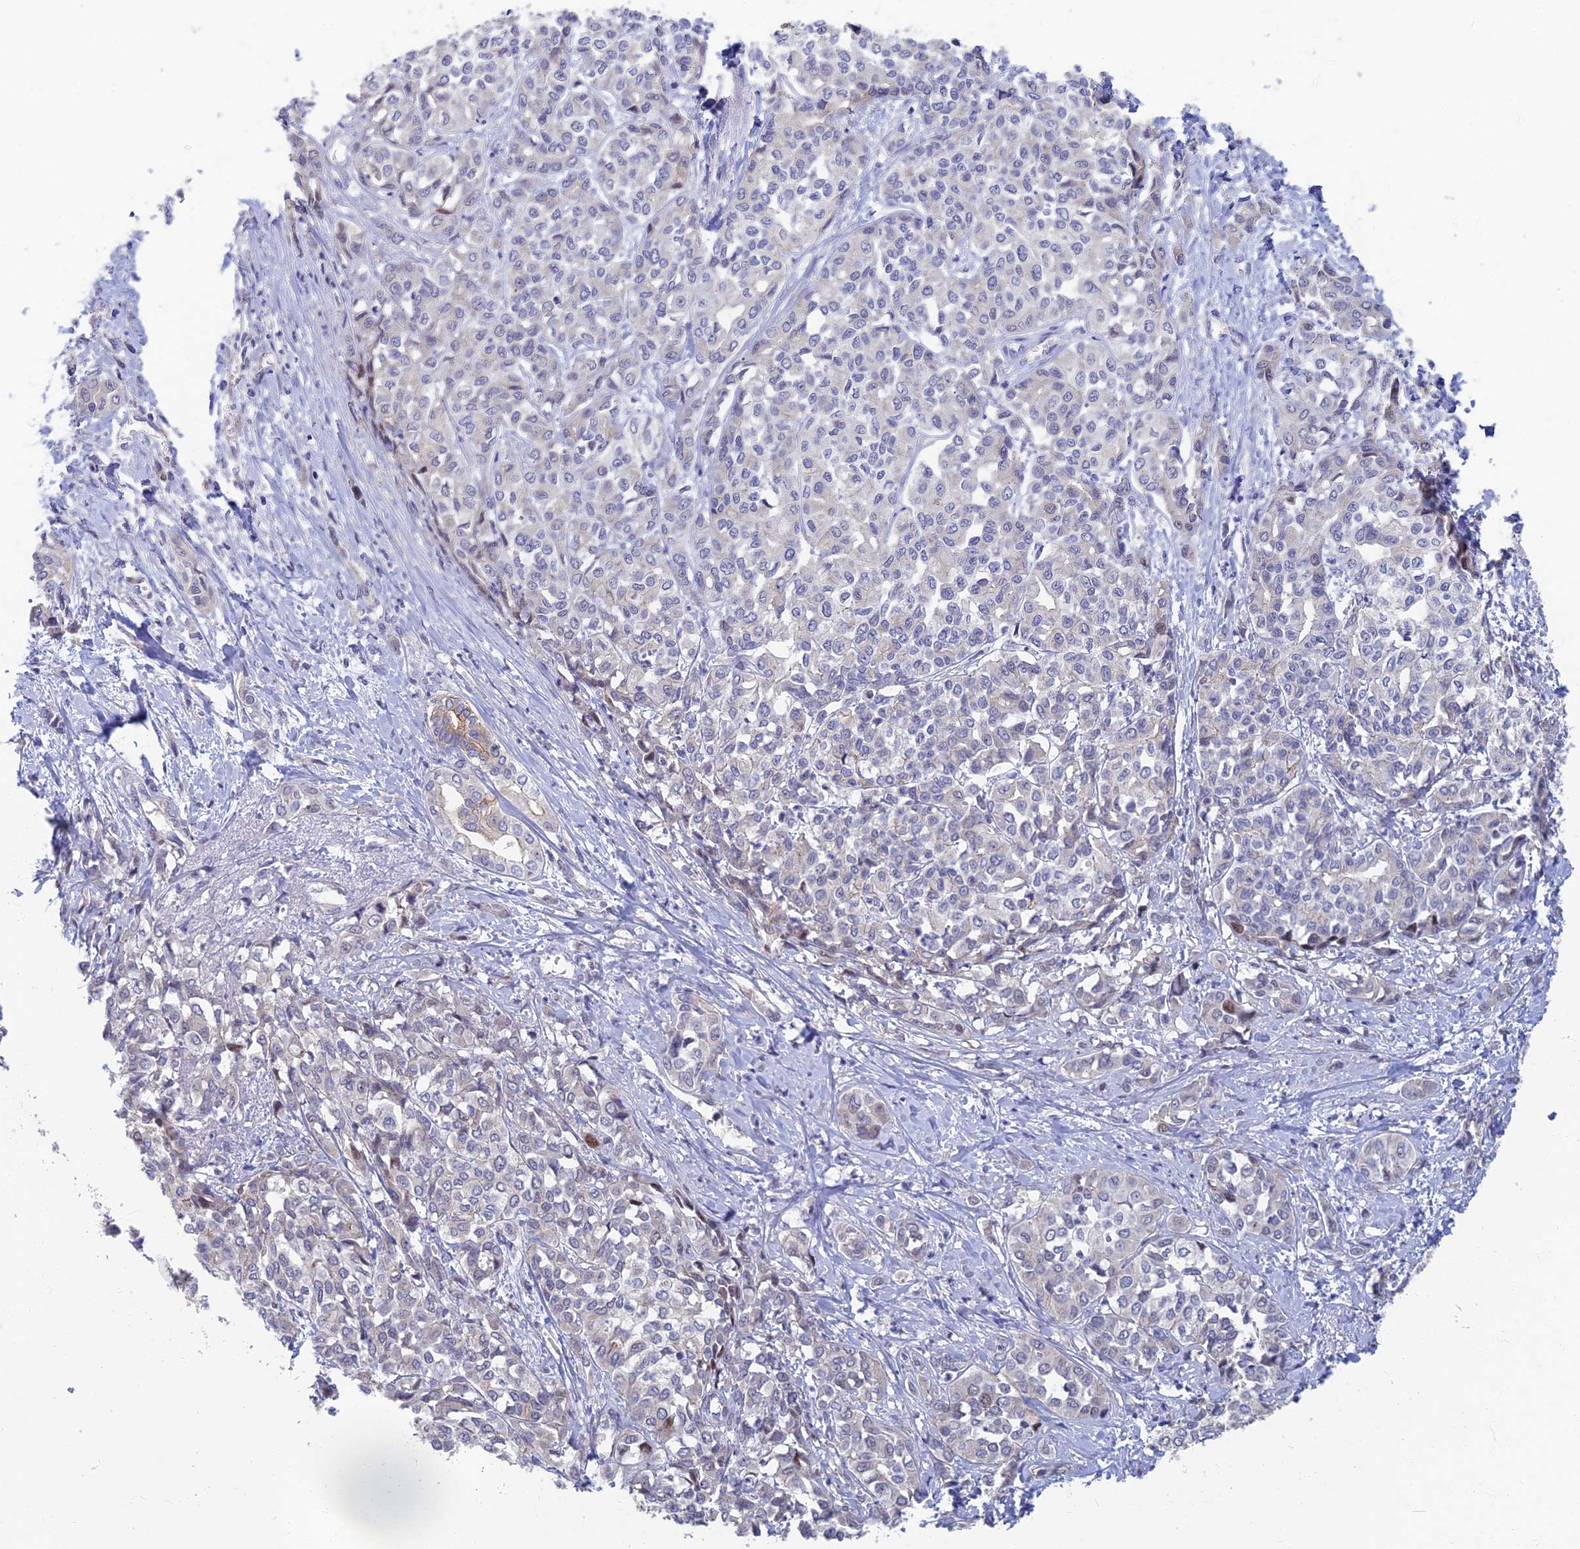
{"staining": {"intensity": "negative", "quantity": "none", "location": "none"}, "tissue": "liver cancer", "cell_type": "Tumor cells", "image_type": "cancer", "snomed": [{"axis": "morphology", "description": "Cholangiocarcinoma"}, {"axis": "topography", "description": "Liver"}], "caption": "There is no significant positivity in tumor cells of liver cancer. Brightfield microscopy of immunohistochemistry (IHC) stained with DAB (brown) and hematoxylin (blue), captured at high magnification.", "gene": "RHBDL2", "patient": {"sex": "female", "age": 77}}